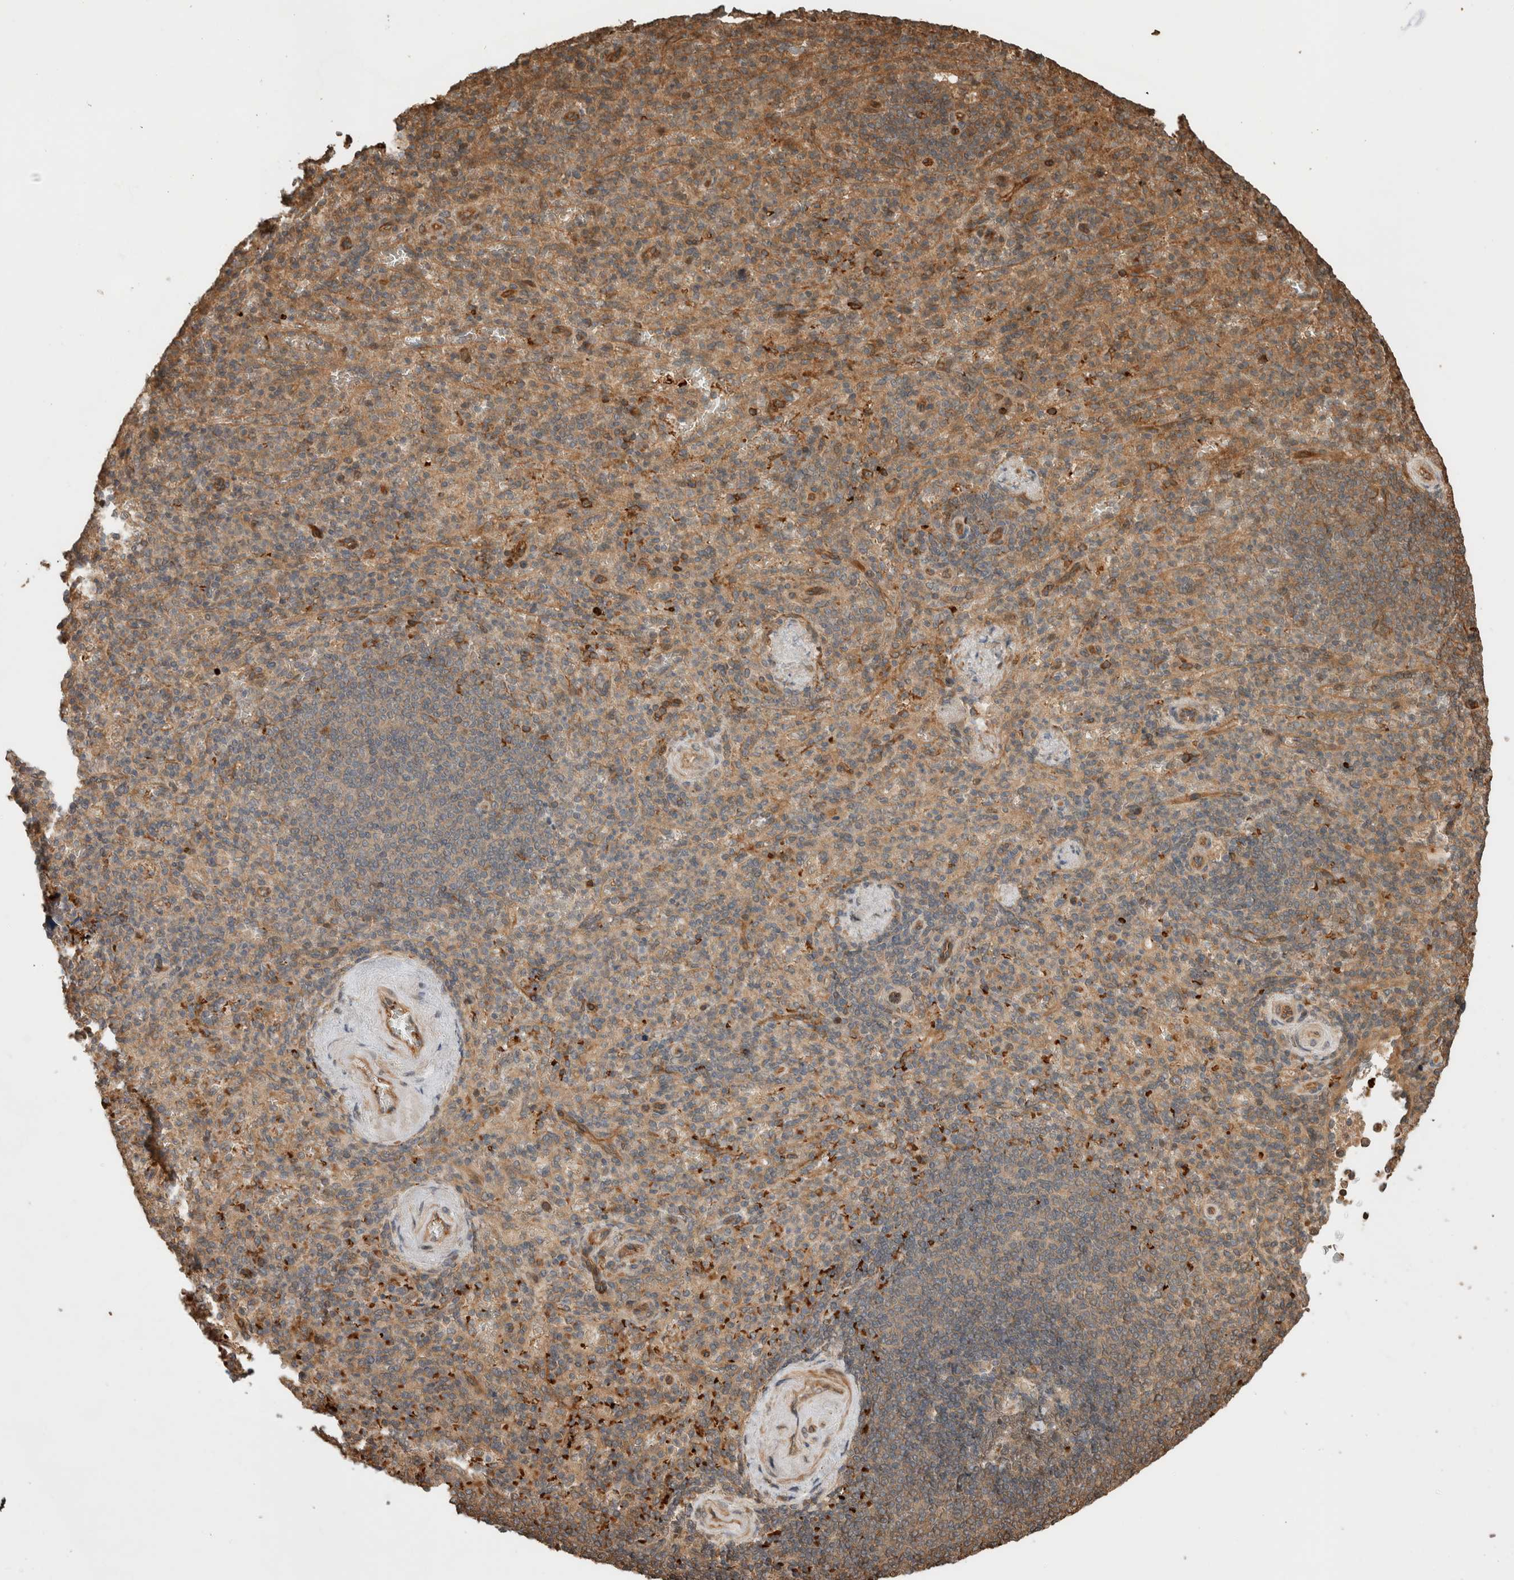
{"staining": {"intensity": "moderate", "quantity": ">75%", "location": "cytoplasmic/membranous"}, "tissue": "spleen", "cell_type": "Cells in red pulp", "image_type": "normal", "snomed": [{"axis": "morphology", "description": "Normal tissue, NOS"}, {"axis": "topography", "description": "Spleen"}], "caption": "An IHC micrograph of normal tissue is shown. Protein staining in brown labels moderate cytoplasmic/membranous positivity in spleen within cells in red pulp. The protein of interest is shown in brown color, while the nuclei are stained blue.", "gene": "OTUD6B", "patient": {"sex": "female", "age": 74}}